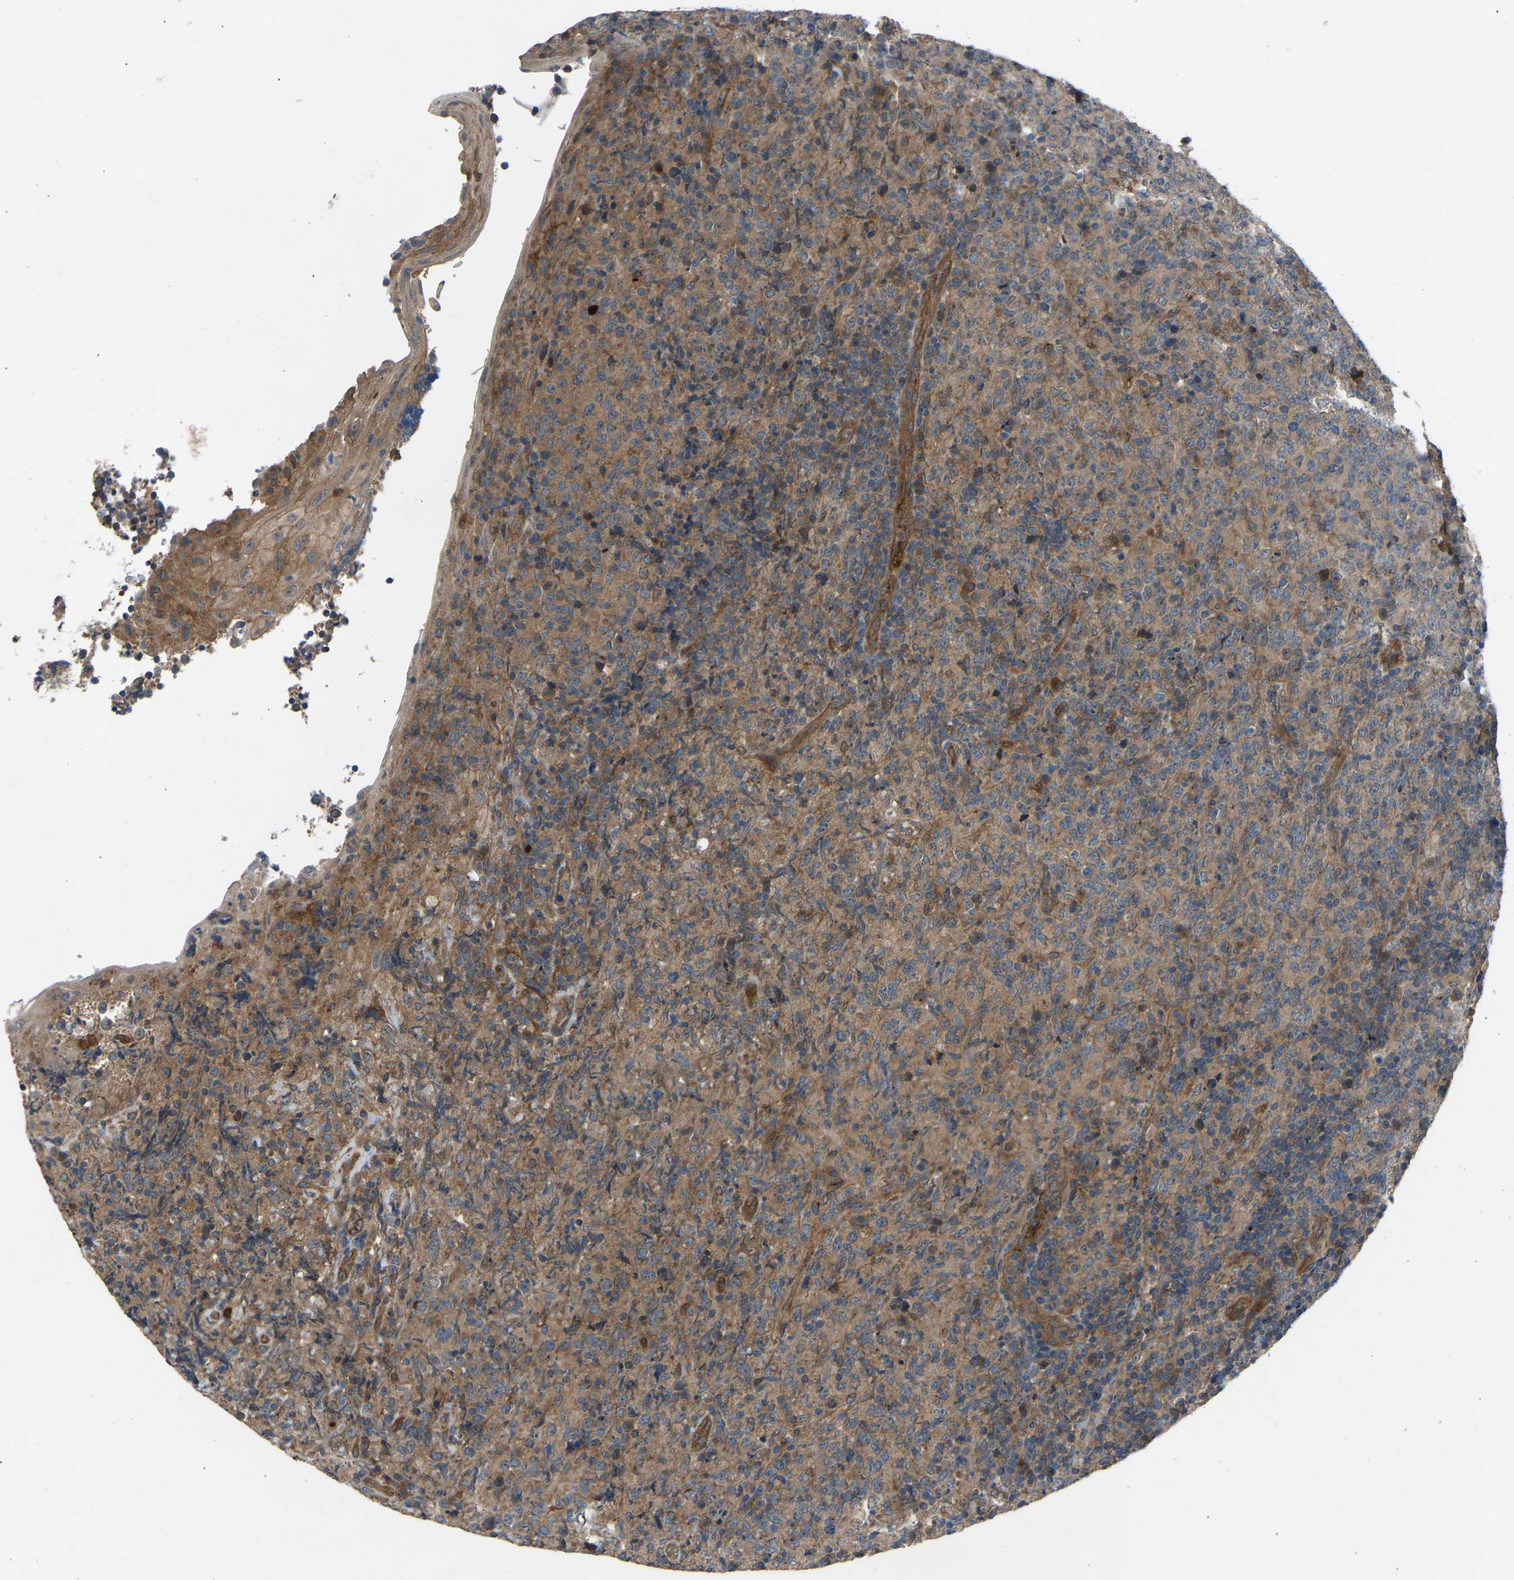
{"staining": {"intensity": "moderate", "quantity": ">75%", "location": "cytoplasmic/membranous"}, "tissue": "lymphoma", "cell_type": "Tumor cells", "image_type": "cancer", "snomed": [{"axis": "morphology", "description": "Malignant lymphoma, non-Hodgkin's type, High grade"}, {"axis": "topography", "description": "Tonsil"}], "caption": "Lymphoma stained with a brown dye demonstrates moderate cytoplasmic/membranous positive staining in about >75% of tumor cells.", "gene": "GAS2L1", "patient": {"sex": "female", "age": 36}}